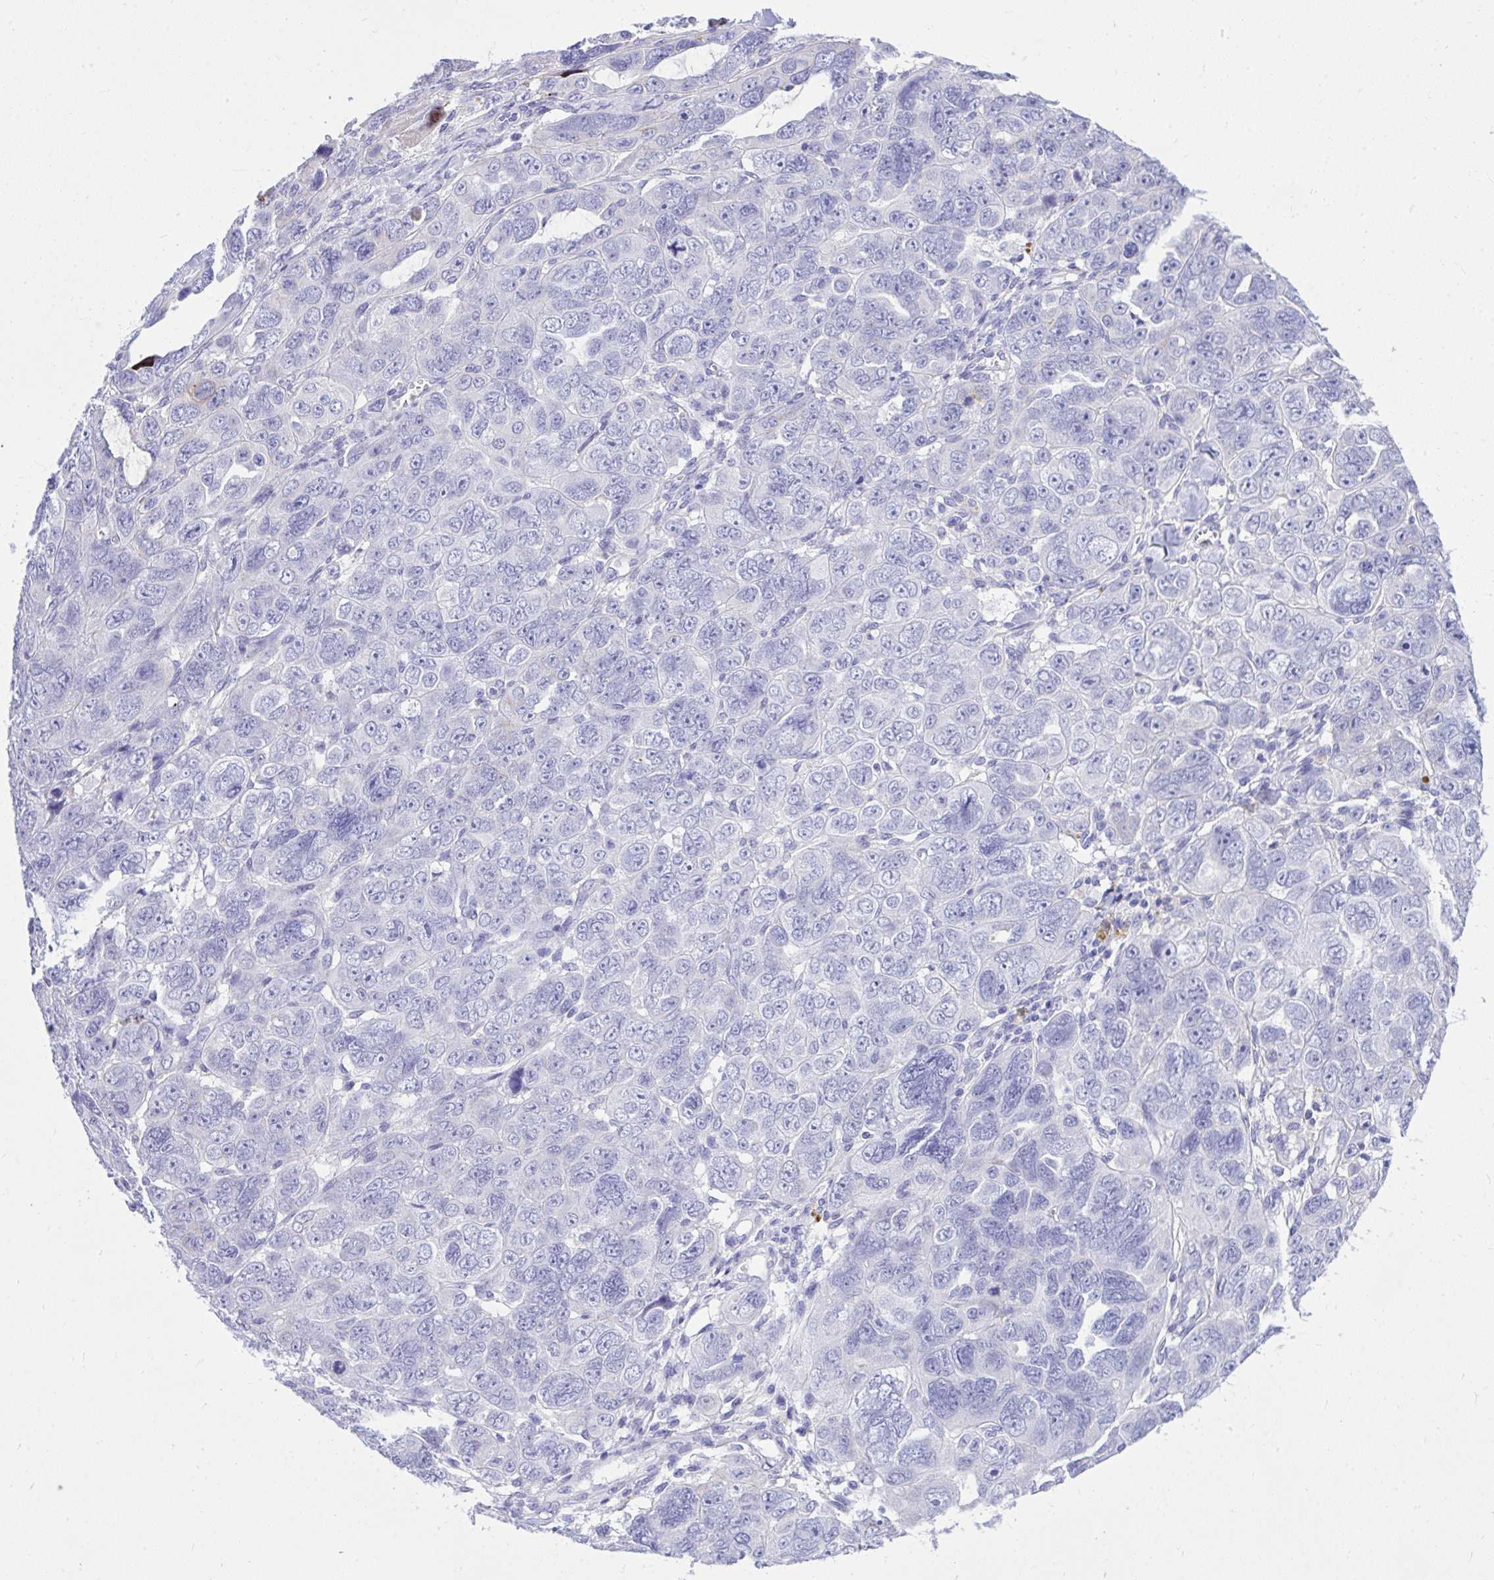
{"staining": {"intensity": "negative", "quantity": "none", "location": "none"}, "tissue": "ovarian cancer", "cell_type": "Tumor cells", "image_type": "cancer", "snomed": [{"axis": "morphology", "description": "Cystadenocarcinoma, serous, NOS"}, {"axis": "topography", "description": "Ovary"}], "caption": "Protein analysis of ovarian serous cystadenocarcinoma displays no significant staining in tumor cells. The staining was performed using DAB (3,3'-diaminobenzidine) to visualize the protein expression in brown, while the nuclei were stained in blue with hematoxylin (Magnification: 20x).", "gene": "HRG", "patient": {"sex": "female", "age": 63}}